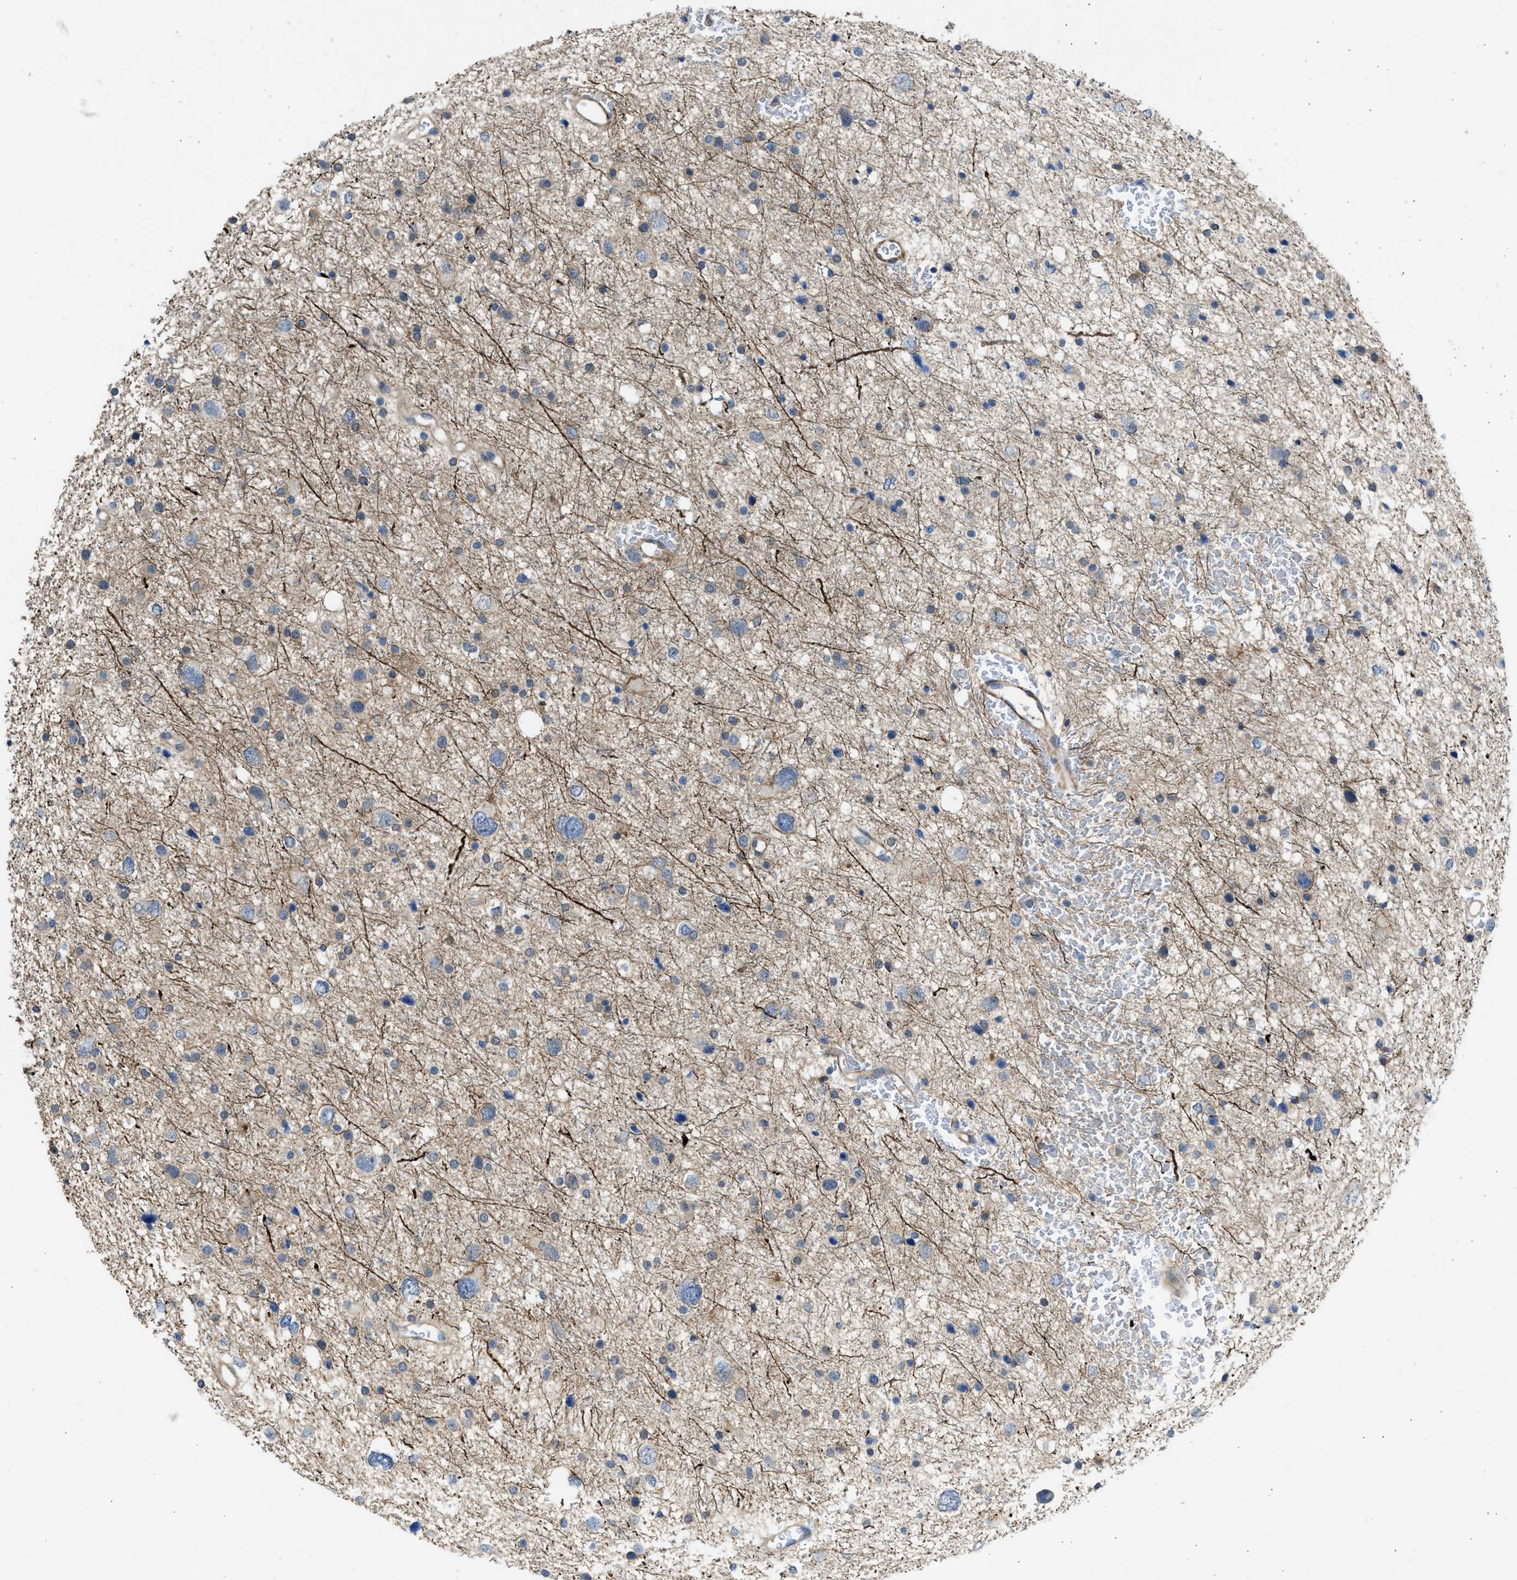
{"staining": {"intensity": "negative", "quantity": "none", "location": "none"}, "tissue": "glioma", "cell_type": "Tumor cells", "image_type": "cancer", "snomed": [{"axis": "morphology", "description": "Glioma, malignant, Low grade"}, {"axis": "topography", "description": "Brain"}], "caption": "Immunohistochemical staining of human malignant glioma (low-grade) displays no significant expression in tumor cells.", "gene": "PCNX3", "patient": {"sex": "female", "age": 37}}